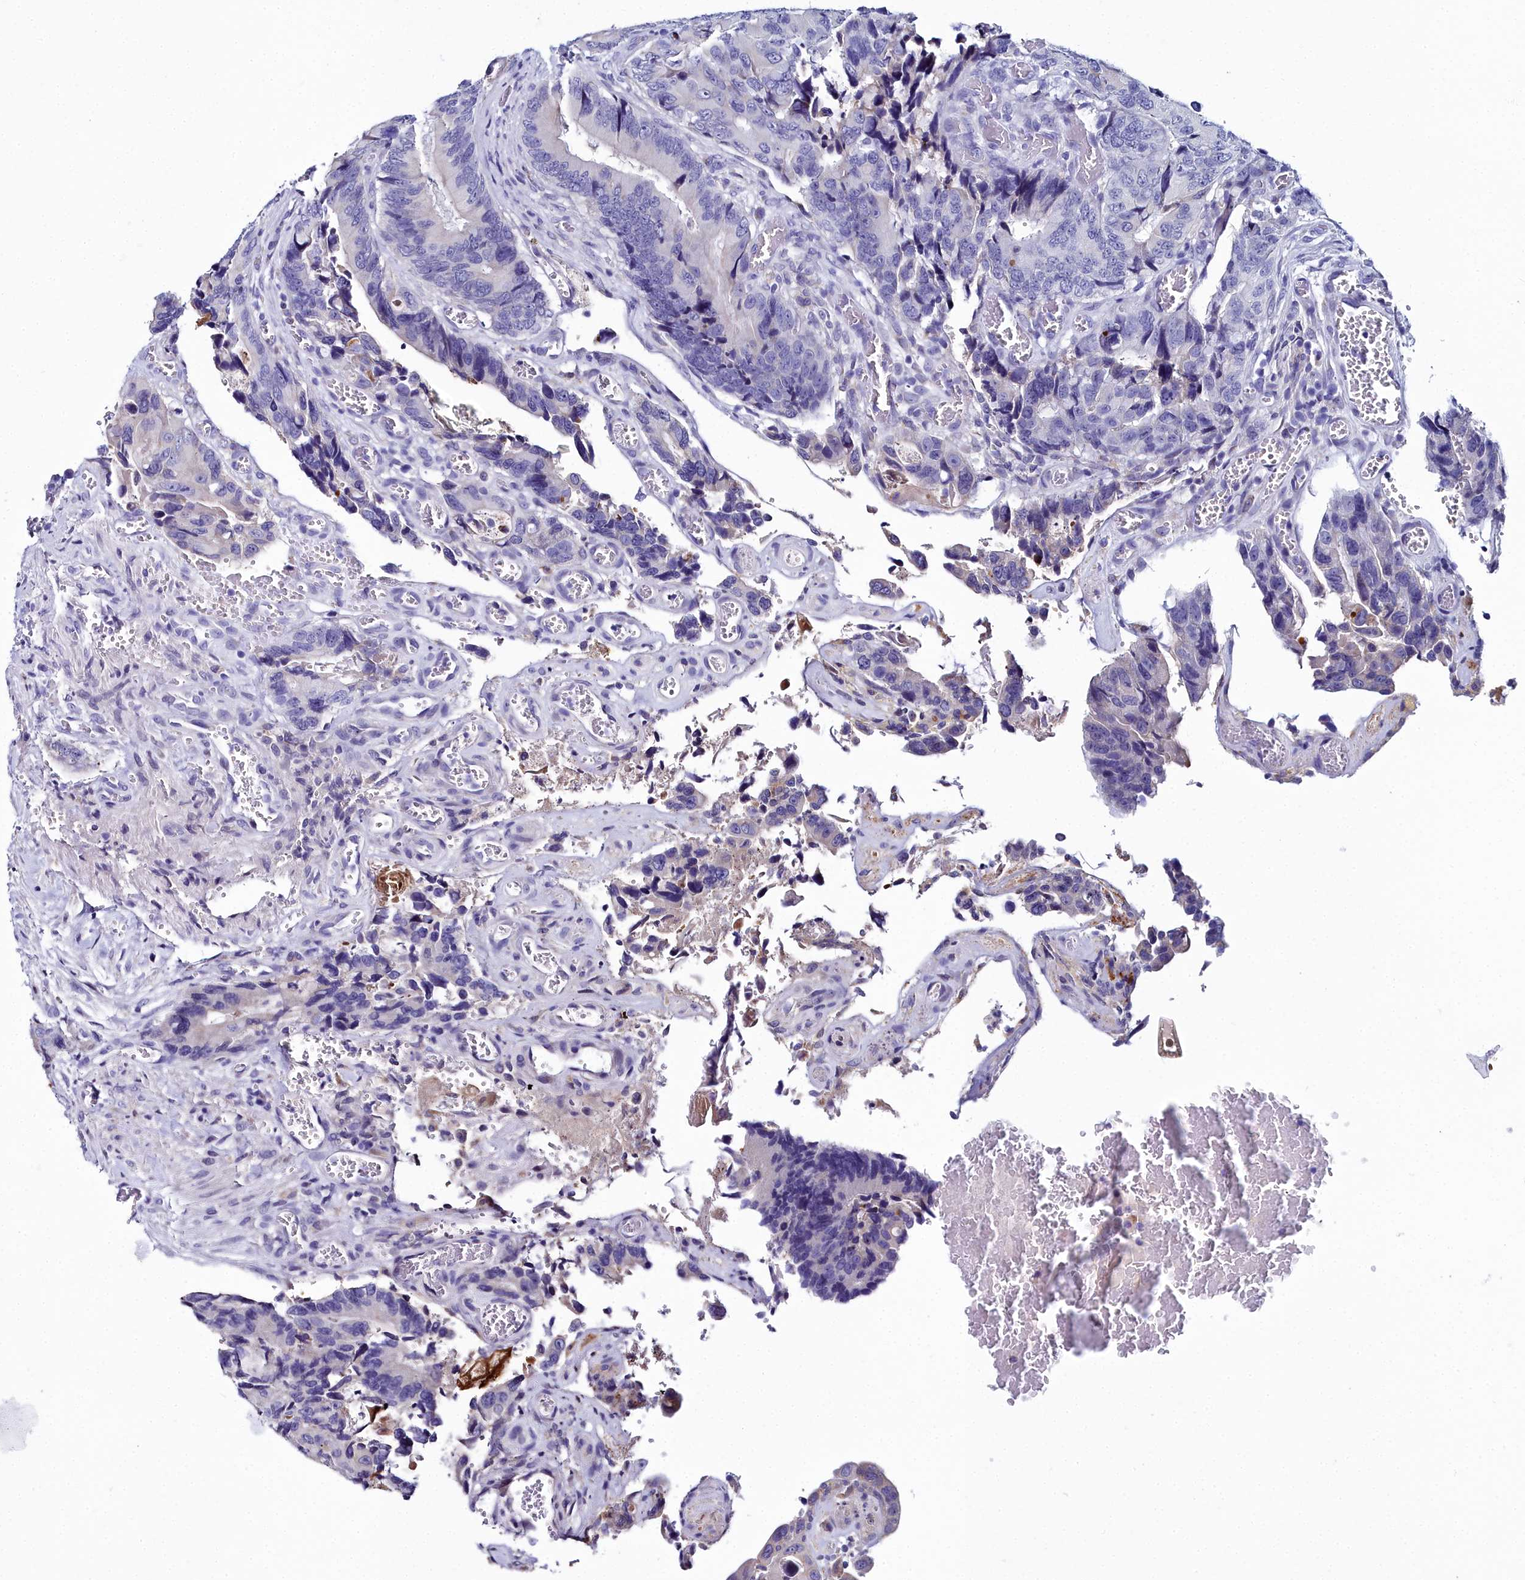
{"staining": {"intensity": "negative", "quantity": "none", "location": "none"}, "tissue": "colorectal cancer", "cell_type": "Tumor cells", "image_type": "cancer", "snomed": [{"axis": "morphology", "description": "Adenocarcinoma, NOS"}, {"axis": "topography", "description": "Colon"}], "caption": "Immunohistochemistry micrograph of neoplastic tissue: human colorectal cancer (adenocarcinoma) stained with DAB exhibits no significant protein positivity in tumor cells. Nuclei are stained in blue.", "gene": "ELAPOR2", "patient": {"sex": "male", "age": 84}}